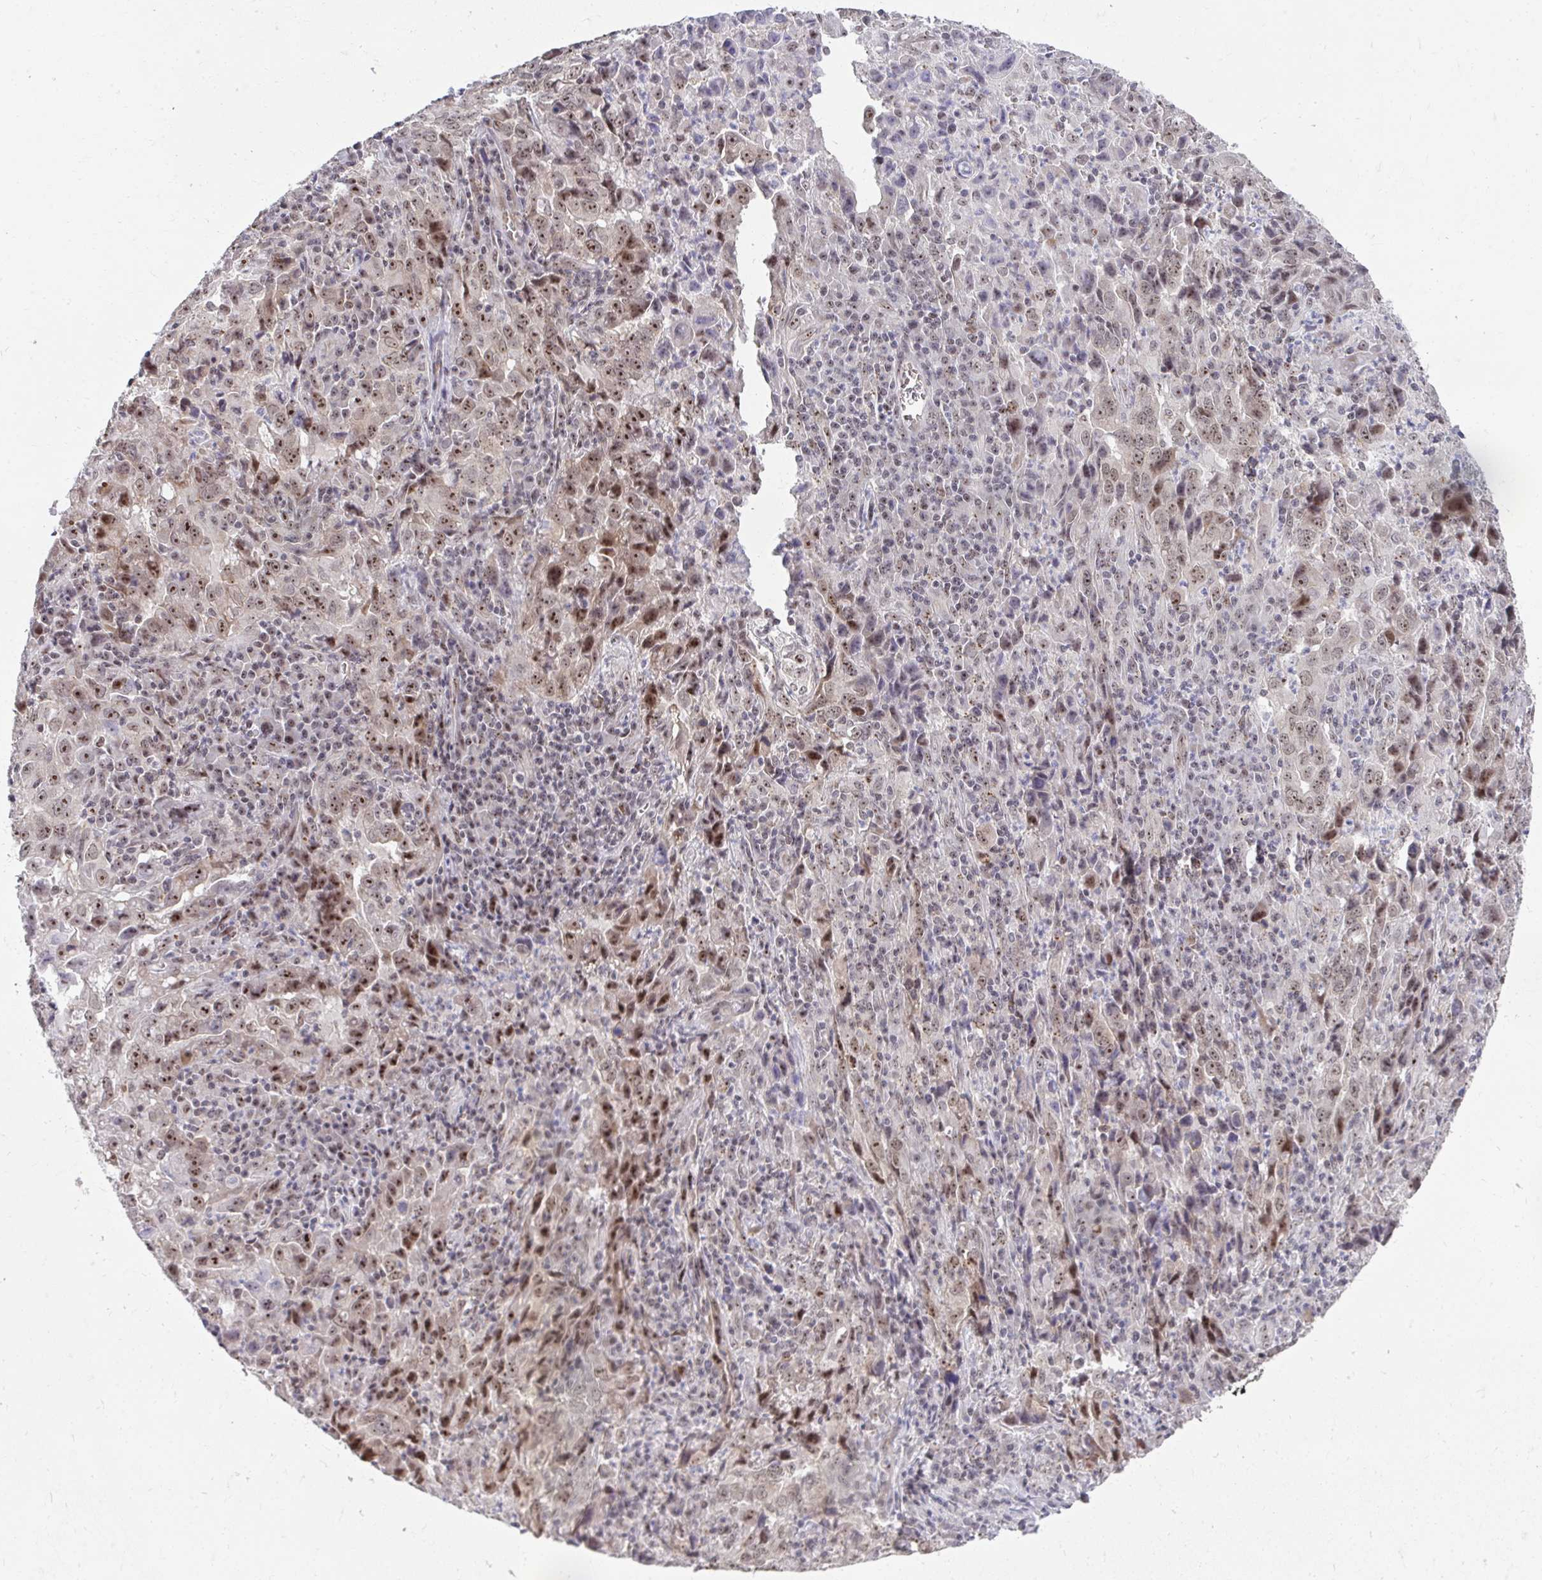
{"staining": {"intensity": "moderate", "quantity": "25%-75%", "location": "nuclear"}, "tissue": "lung cancer", "cell_type": "Tumor cells", "image_type": "cancer", "snomed": [{"axis": "morphology", "description": "Adenocarcinoma, NOS"}, {"axis": "topography", "description": "Lung"}], "caption": "Lung cancer tissue exhibits moderate nuclear staining in about 25%-75% of tumor cells, visualized by immunohistochemistry. The staining is performed using DAB brown chromogen to label protein expression. The nuclei are counter-stained blue using hematoxylin.", "gene": "HIRA", "patient": {"sex": "male", "age": 67}}